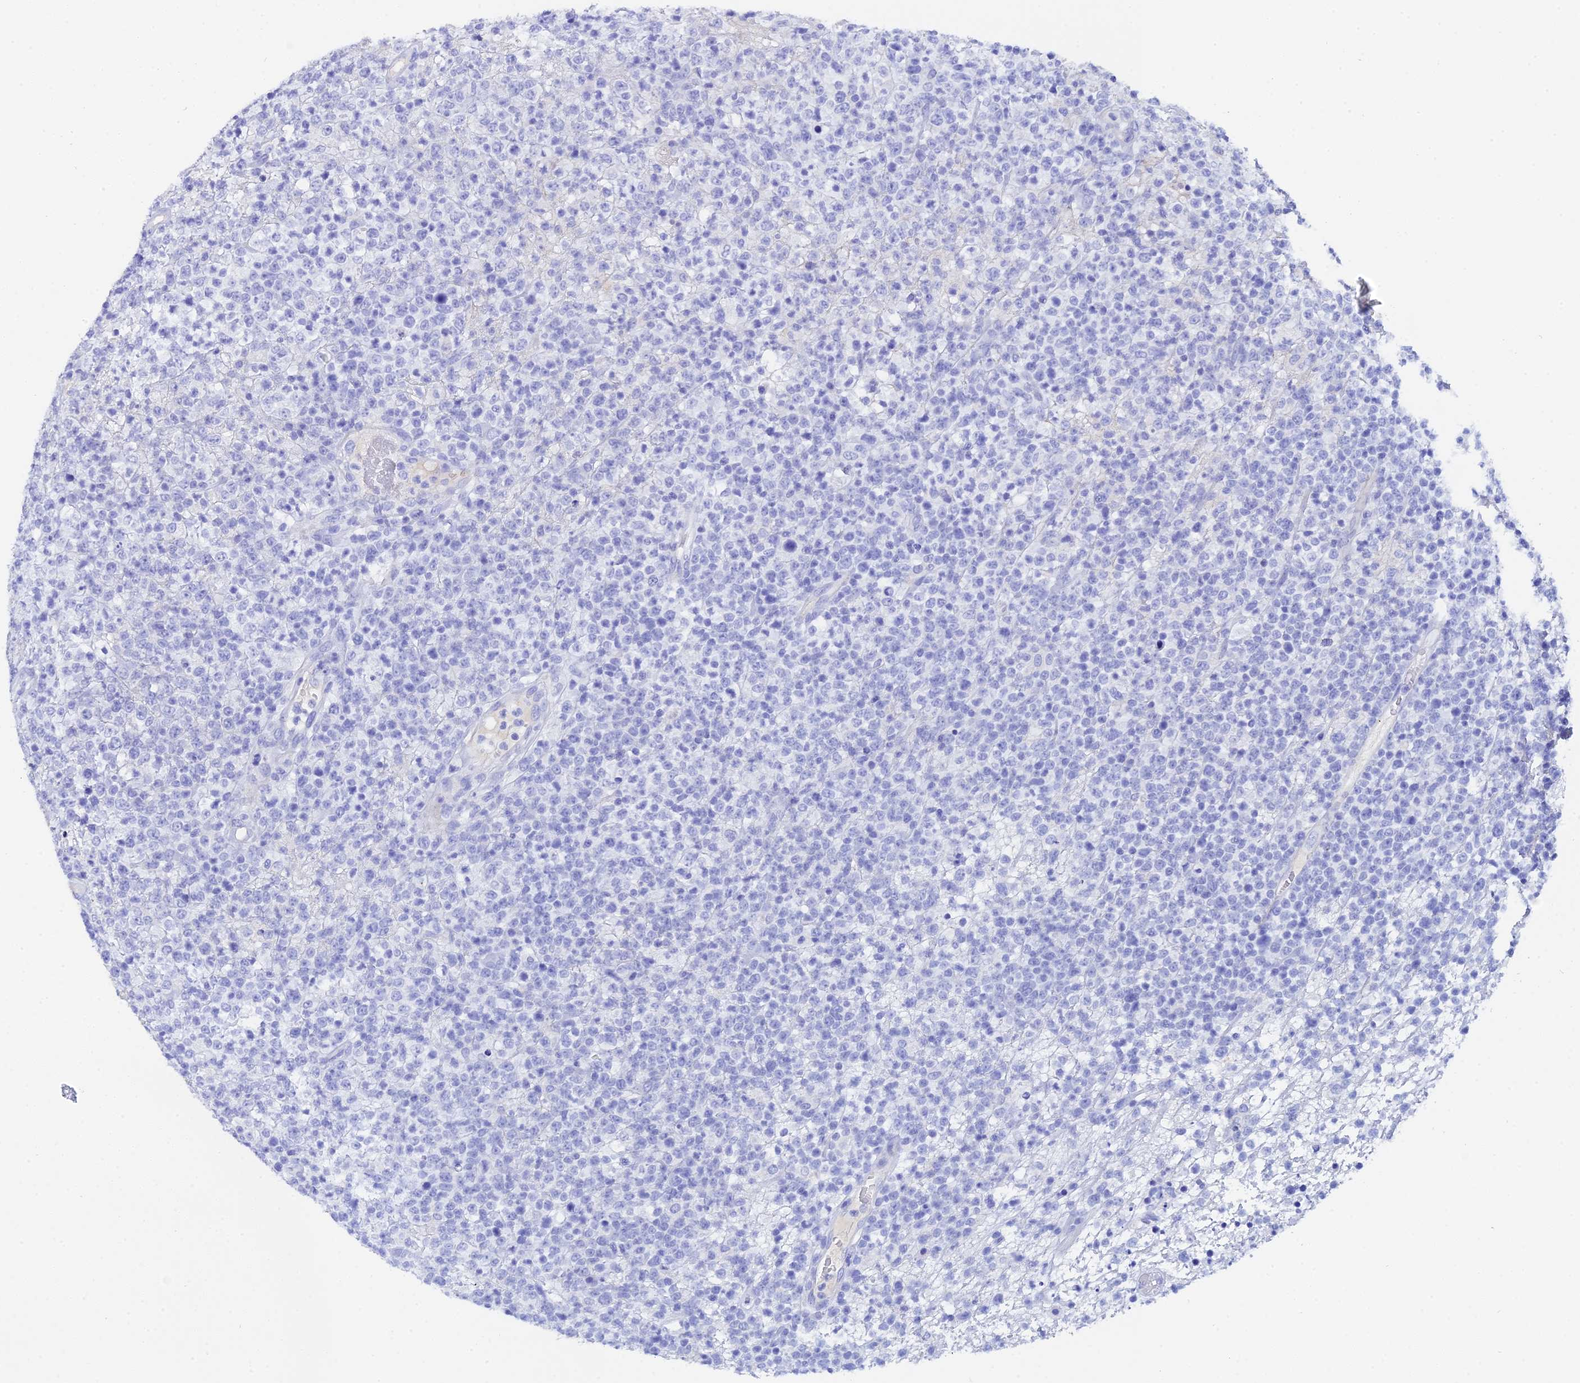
{"staining": {"intensity": "negative", "quantity": "none", "location": "none"}, "tissue": "lymphoma", "cell_type": "Tumor cells", "image_type": "cancer", "snomed": [{"axis": "morphology", "description": "Malignant lymphoma, non-Hodgkin's type, High grade"}, {"axis": "topography", "description": "Colon"}], "caption": "Tumor cells are negative for protein expression in human lymphoma.", "gene": "CELA3A", "patient": {"sex": "female", "age": 53}}